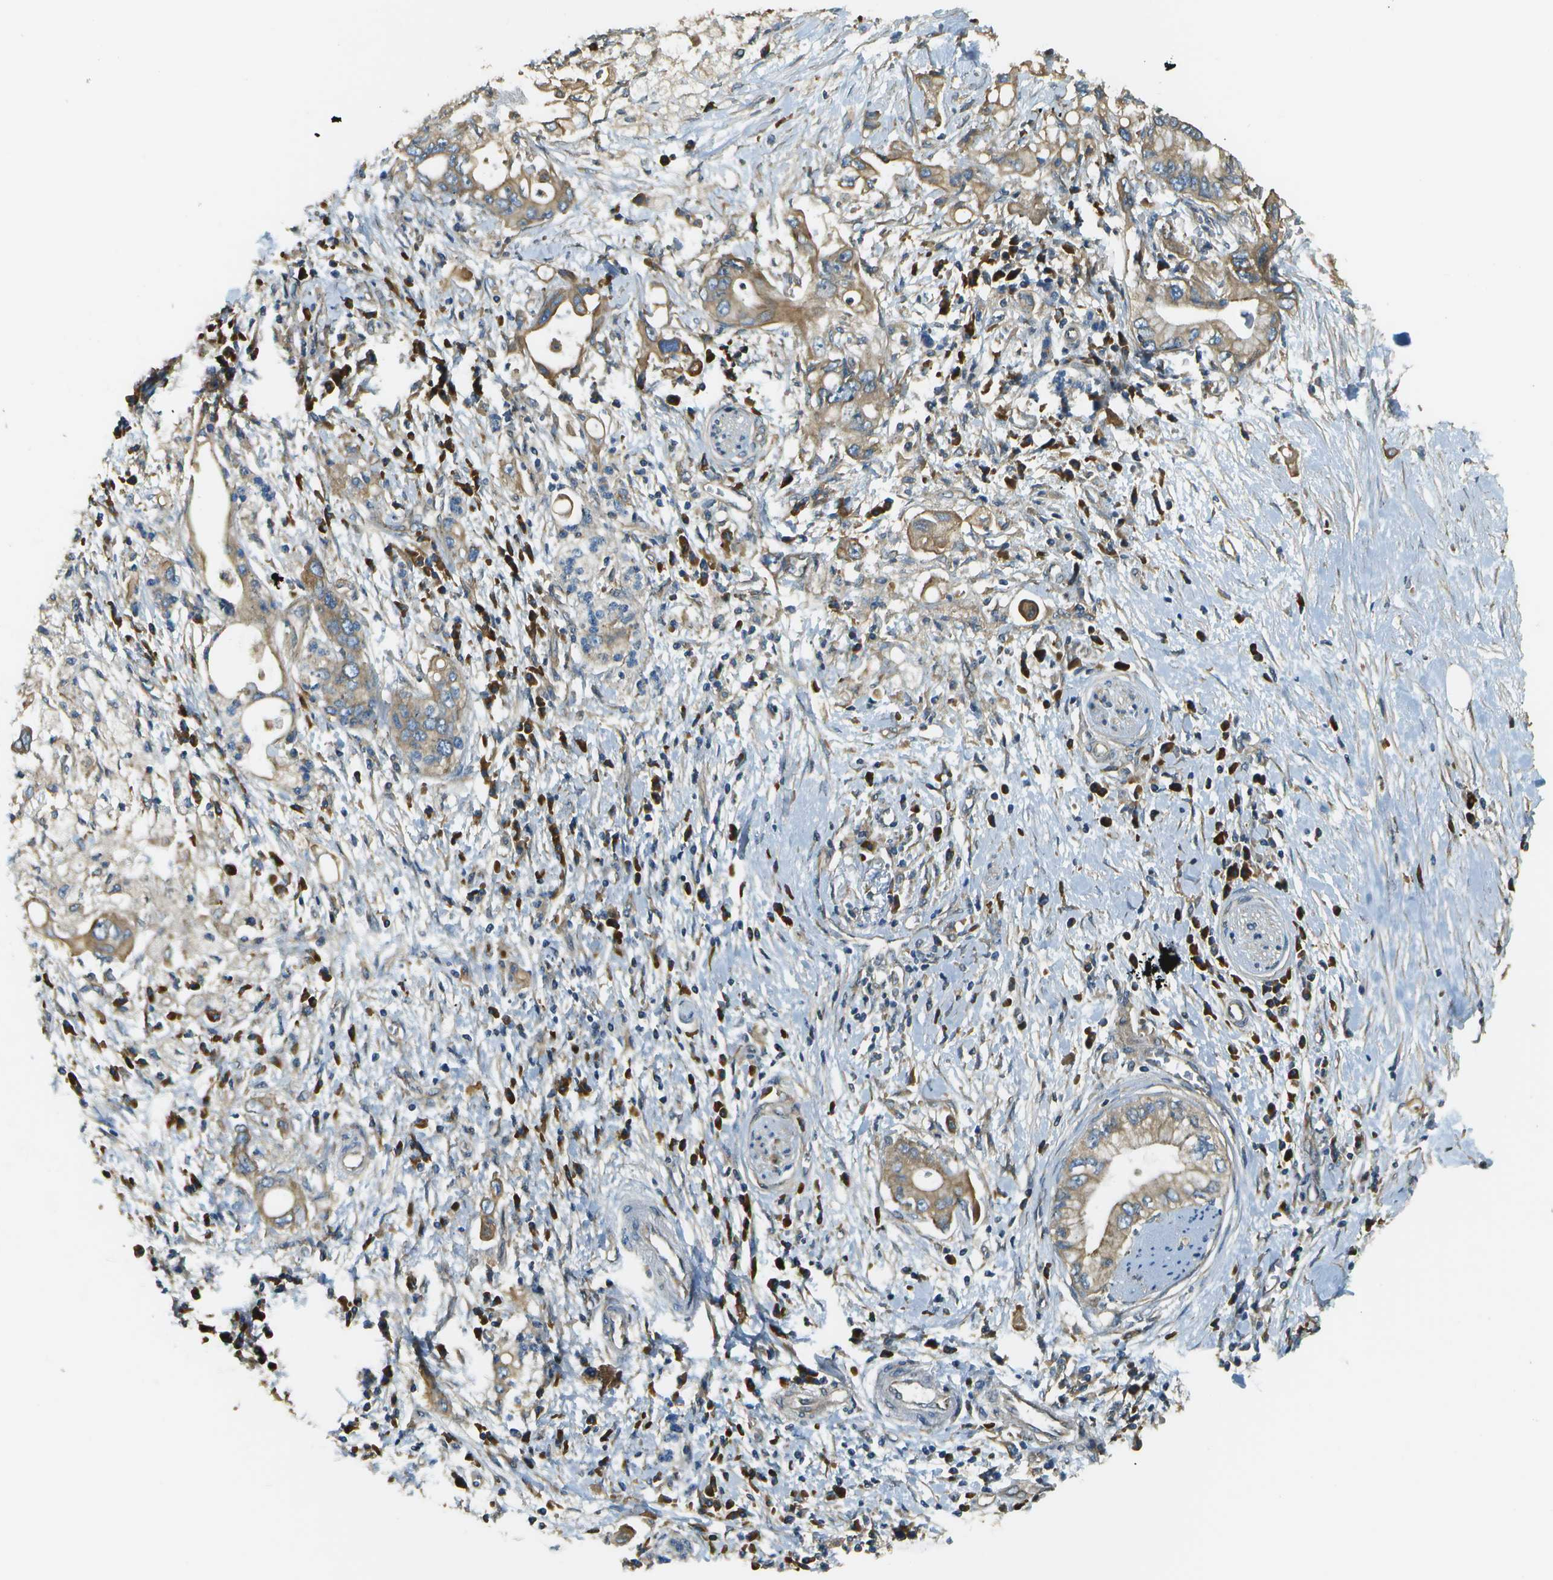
{"staining": {"intensity": "moderate", "quantity": ">75%", "location": "cytoplasmic/membranous"}, "tissue": "pancreatic cancer", "cell_type": "Tumor cells", "image_type": "cancer", "snomed": [{"axis": "morphology", "description": "Adenocarcinoma, NOS"}, {"axis": "topography", "description": "Pancreas"}], "caption": "This image shows pancreatic adenocarcinoma stained with immunohistochemistry (IHC) to label a protein in brown. The cytoplasmic/membranous of tumor cells show moderate positivity for the protein. Nuclei are counter-stained blue.", "gene": "DNAJB11", "patient": {"sex": "female", "age": 73}}